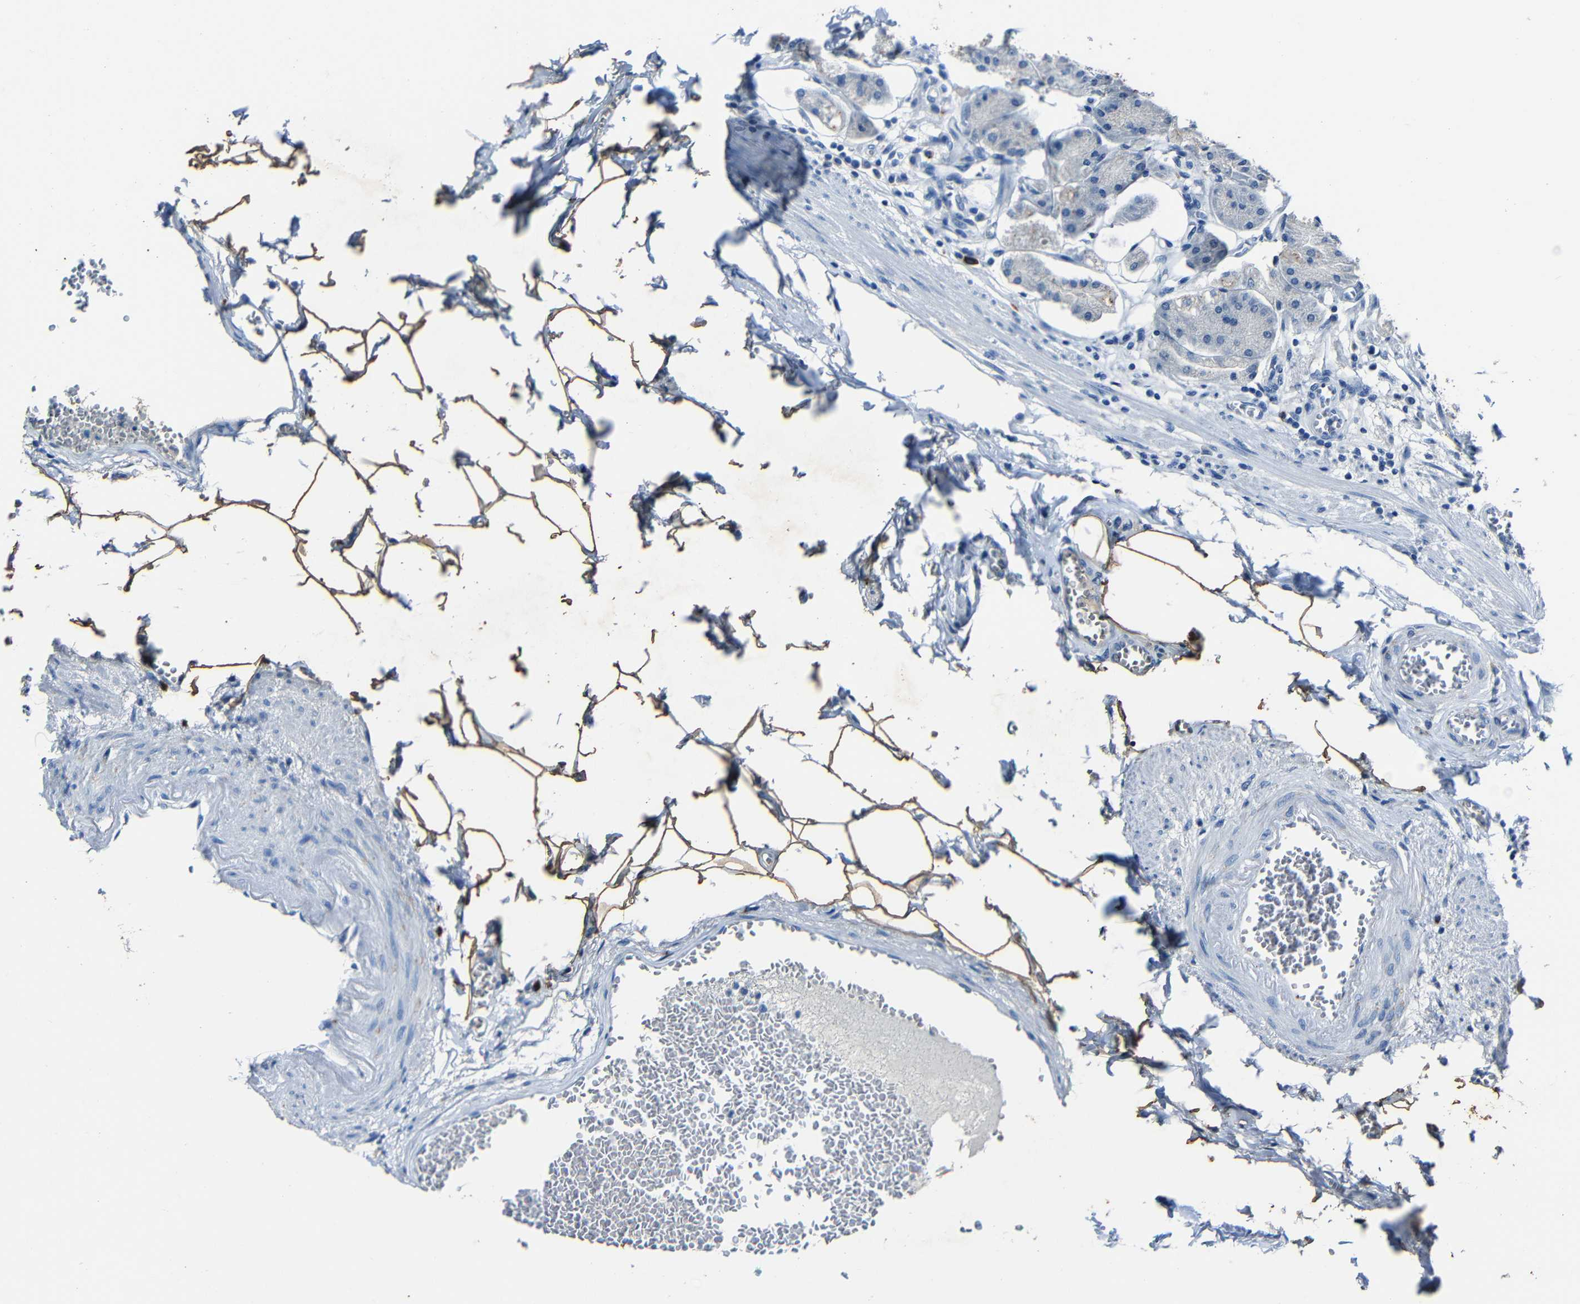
{"staining": {"intensity": "negative", "quantity": "none", "location": "none"}, "tissue": "stomach", "cell_type": "Glandular cells", "image_type": "normal", "snomed": [{"axis": "morphology", "description": "Normal tissue, NOS"}, {"axis": "topography", "description": "Stomach, lower"}], "caption": "Glandular cells are negative for brown protein staining in normal stomach.", "gene": "CLDN11", "patient": {"sex": "male", "age": 71}}